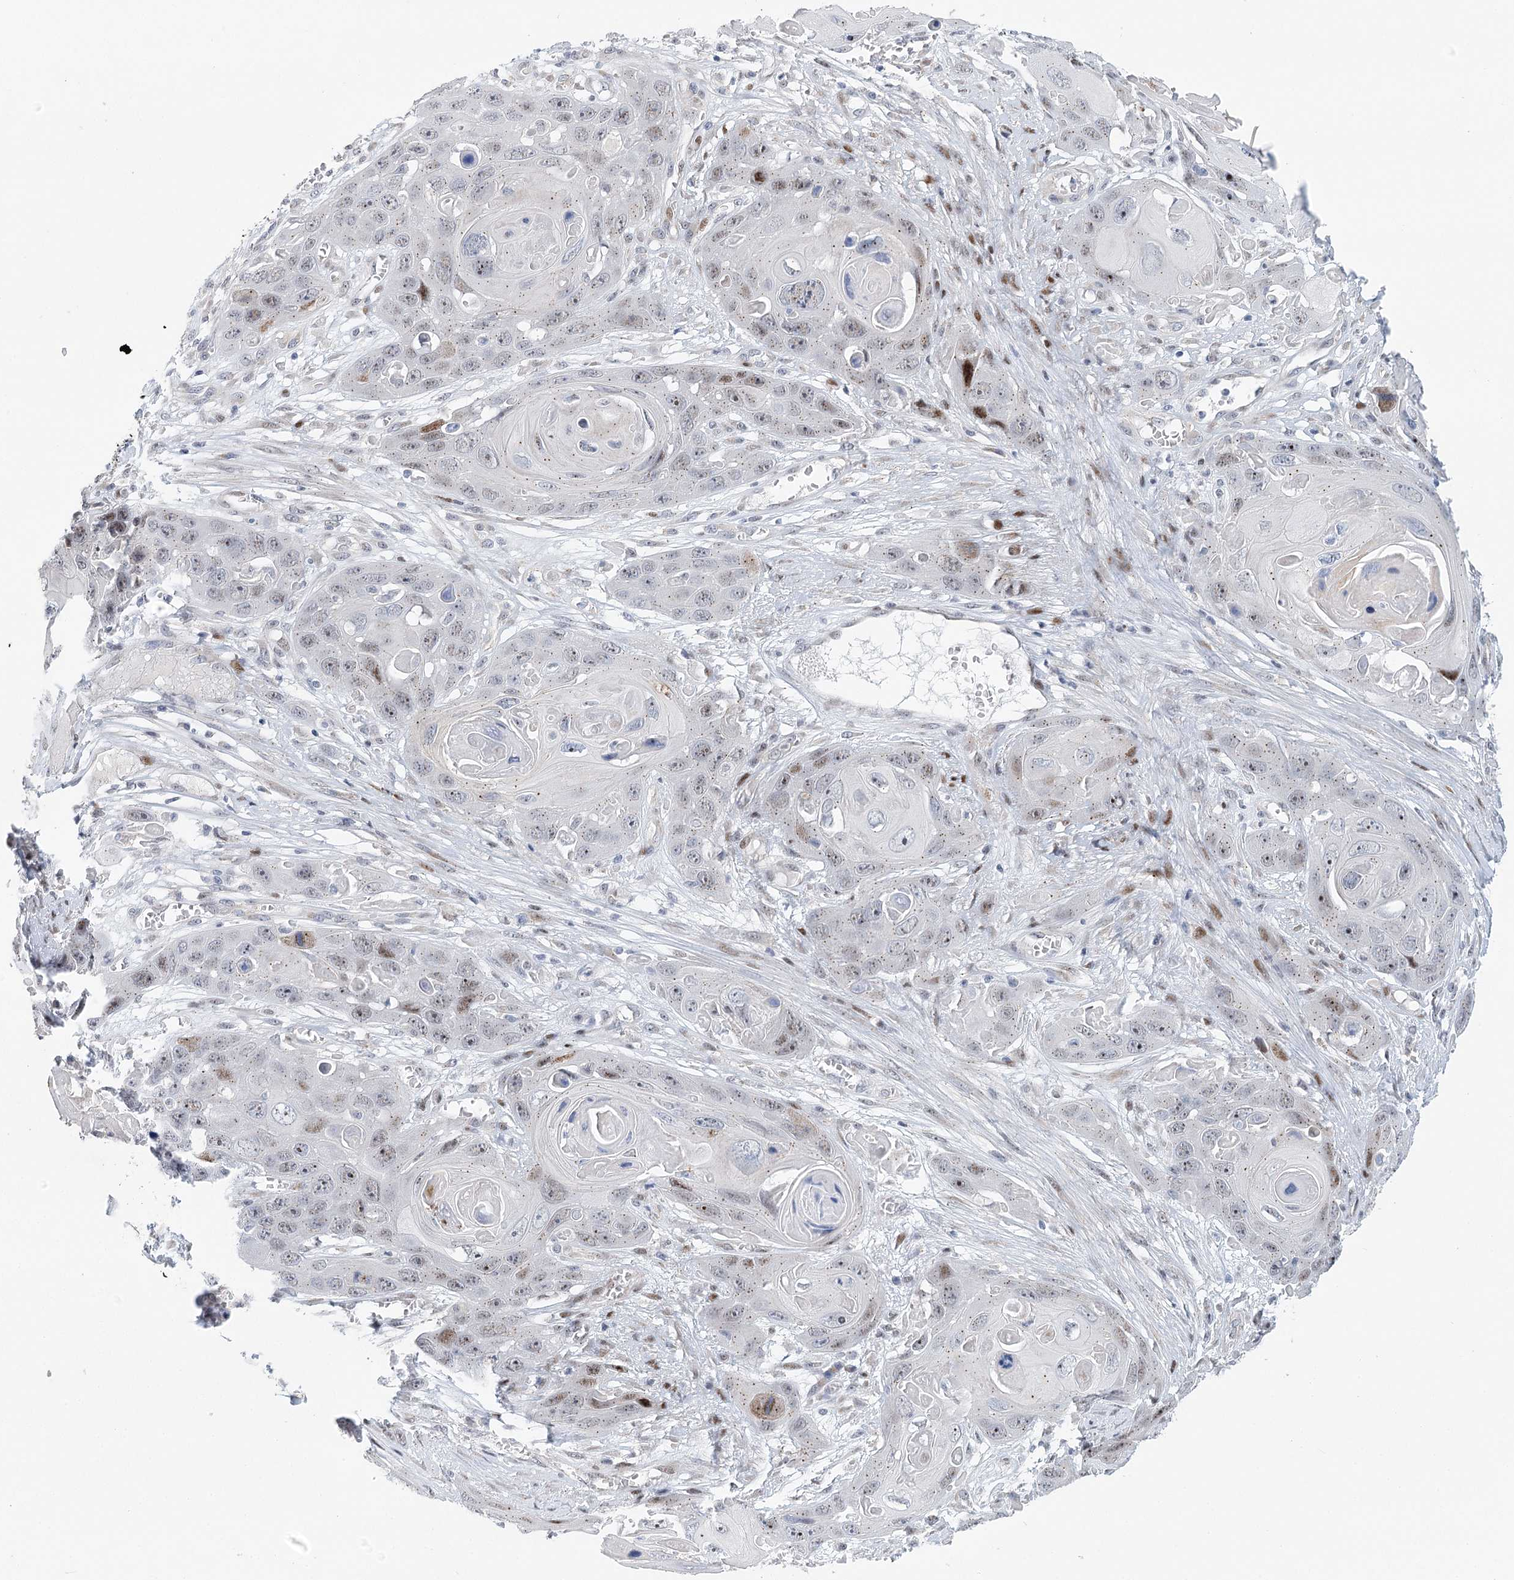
{"staining": {"intensity": "weak", "quantity": ">75%", "location": "nuclear"}, "tissue": "skin cancer", "cell_type": "Tumor cells", "image_type": "cancer", "snomed": [{"axis": "morphology", "description": "Squamous cell carcinoma, NOS"}, {"axis": "topography", "description": "Skin"}], "caption": "Squamous cell carcinoma (skin) tissue reveals weak nuclear expression in about >75% of tumor cells (IHC, brightfield microscopy, high magnification).", "gene": "CAMTA1", "patient": {"sex": "male", "age": 55}}